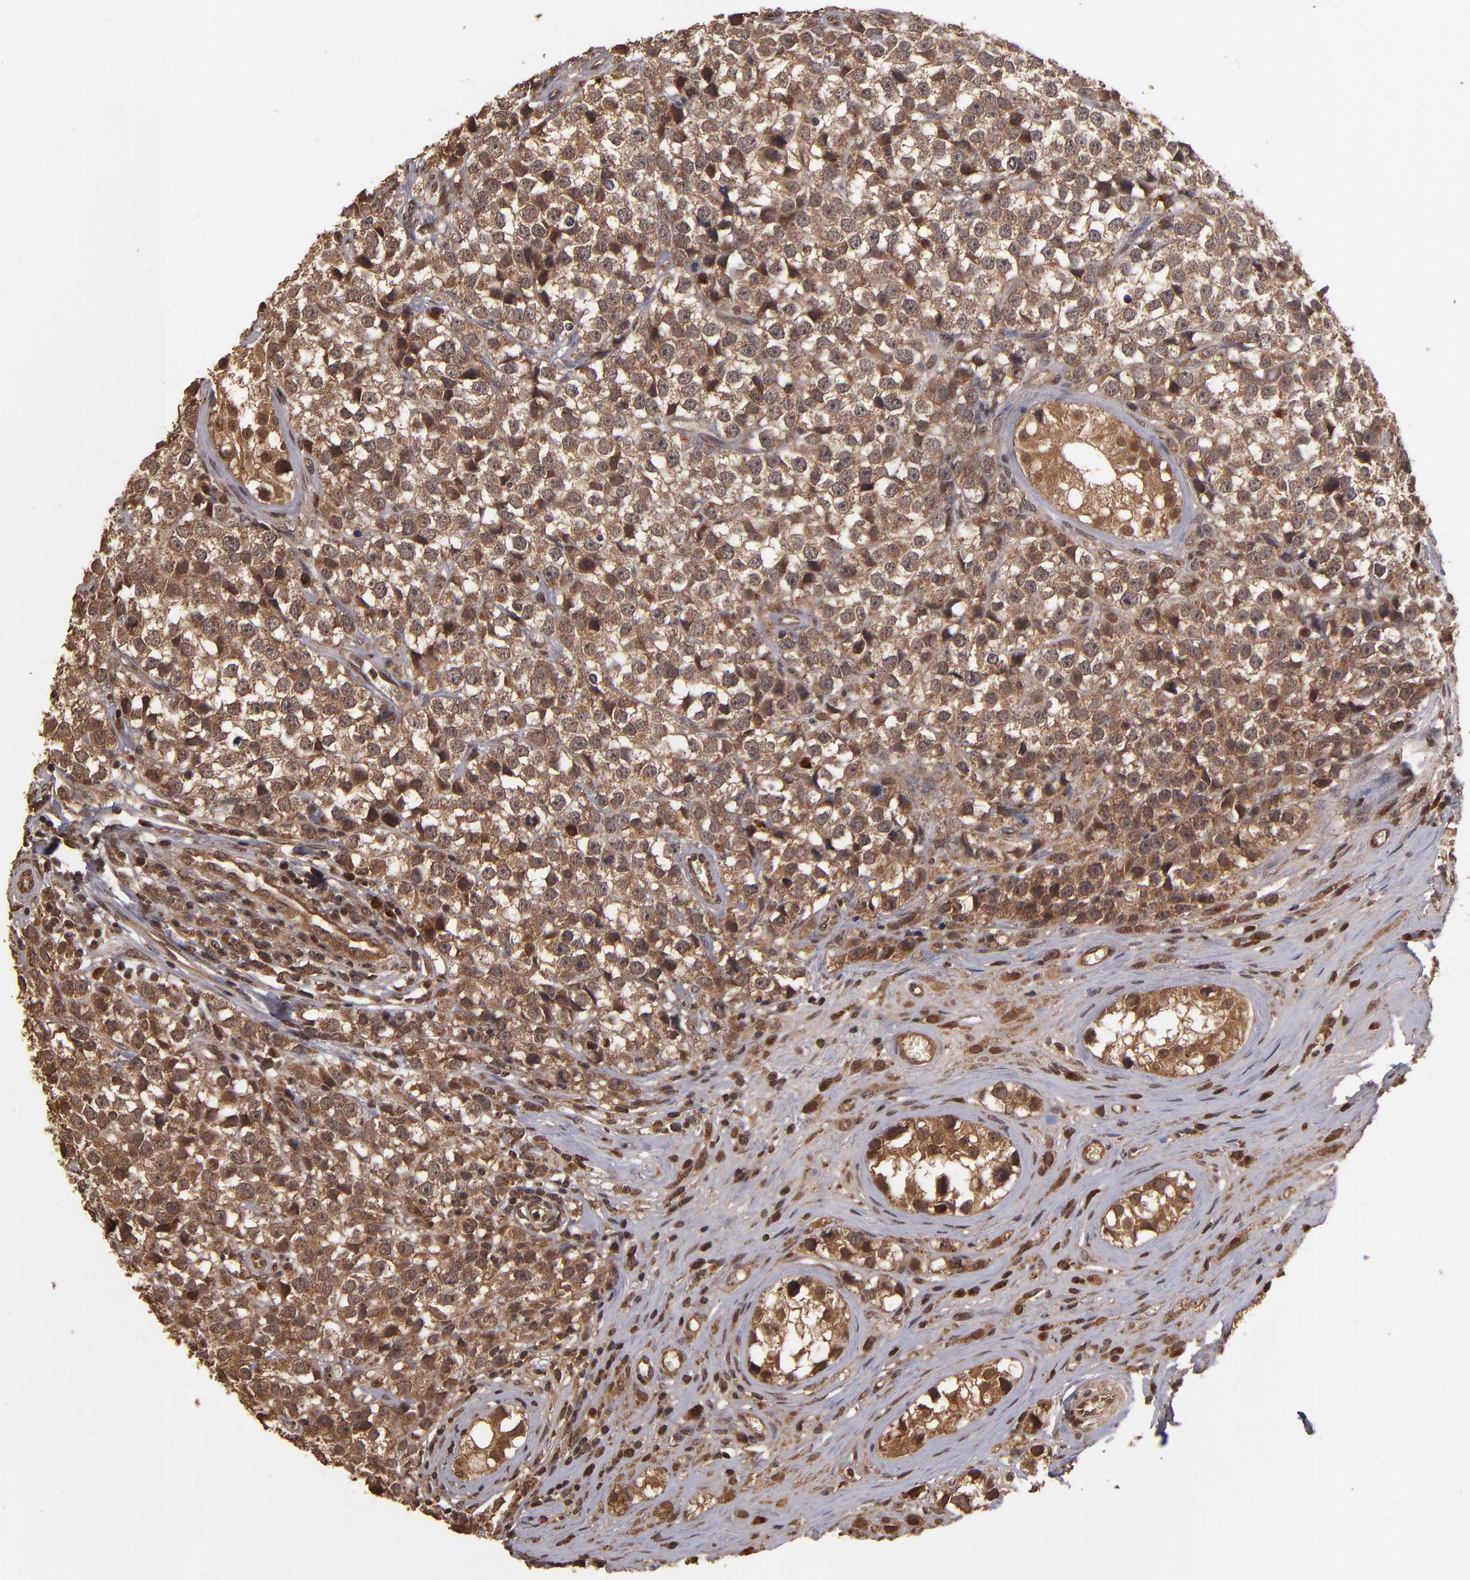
{"staining": {"intensity": "moderate", "quantity": ">75%", "location": "cytoplasmic/membranous"}, "tissue": "testis cancer", "cell_type": "Tumor cells", "image_type": "cancer", "snomed": [{"axis": "morphology", "description": "Seminoma, NOS"}, {"axis": "topography", "description": "Testis"}], "caption": "Immunohistochemical staining of seminoma (testis) demonstrates medium levels of moderate cytoplasmic/membranous protein positivity in approximately >75% of tumor cells.", "gene": "NFE2L2", "patient": {"sex": "male", "age": 25}}